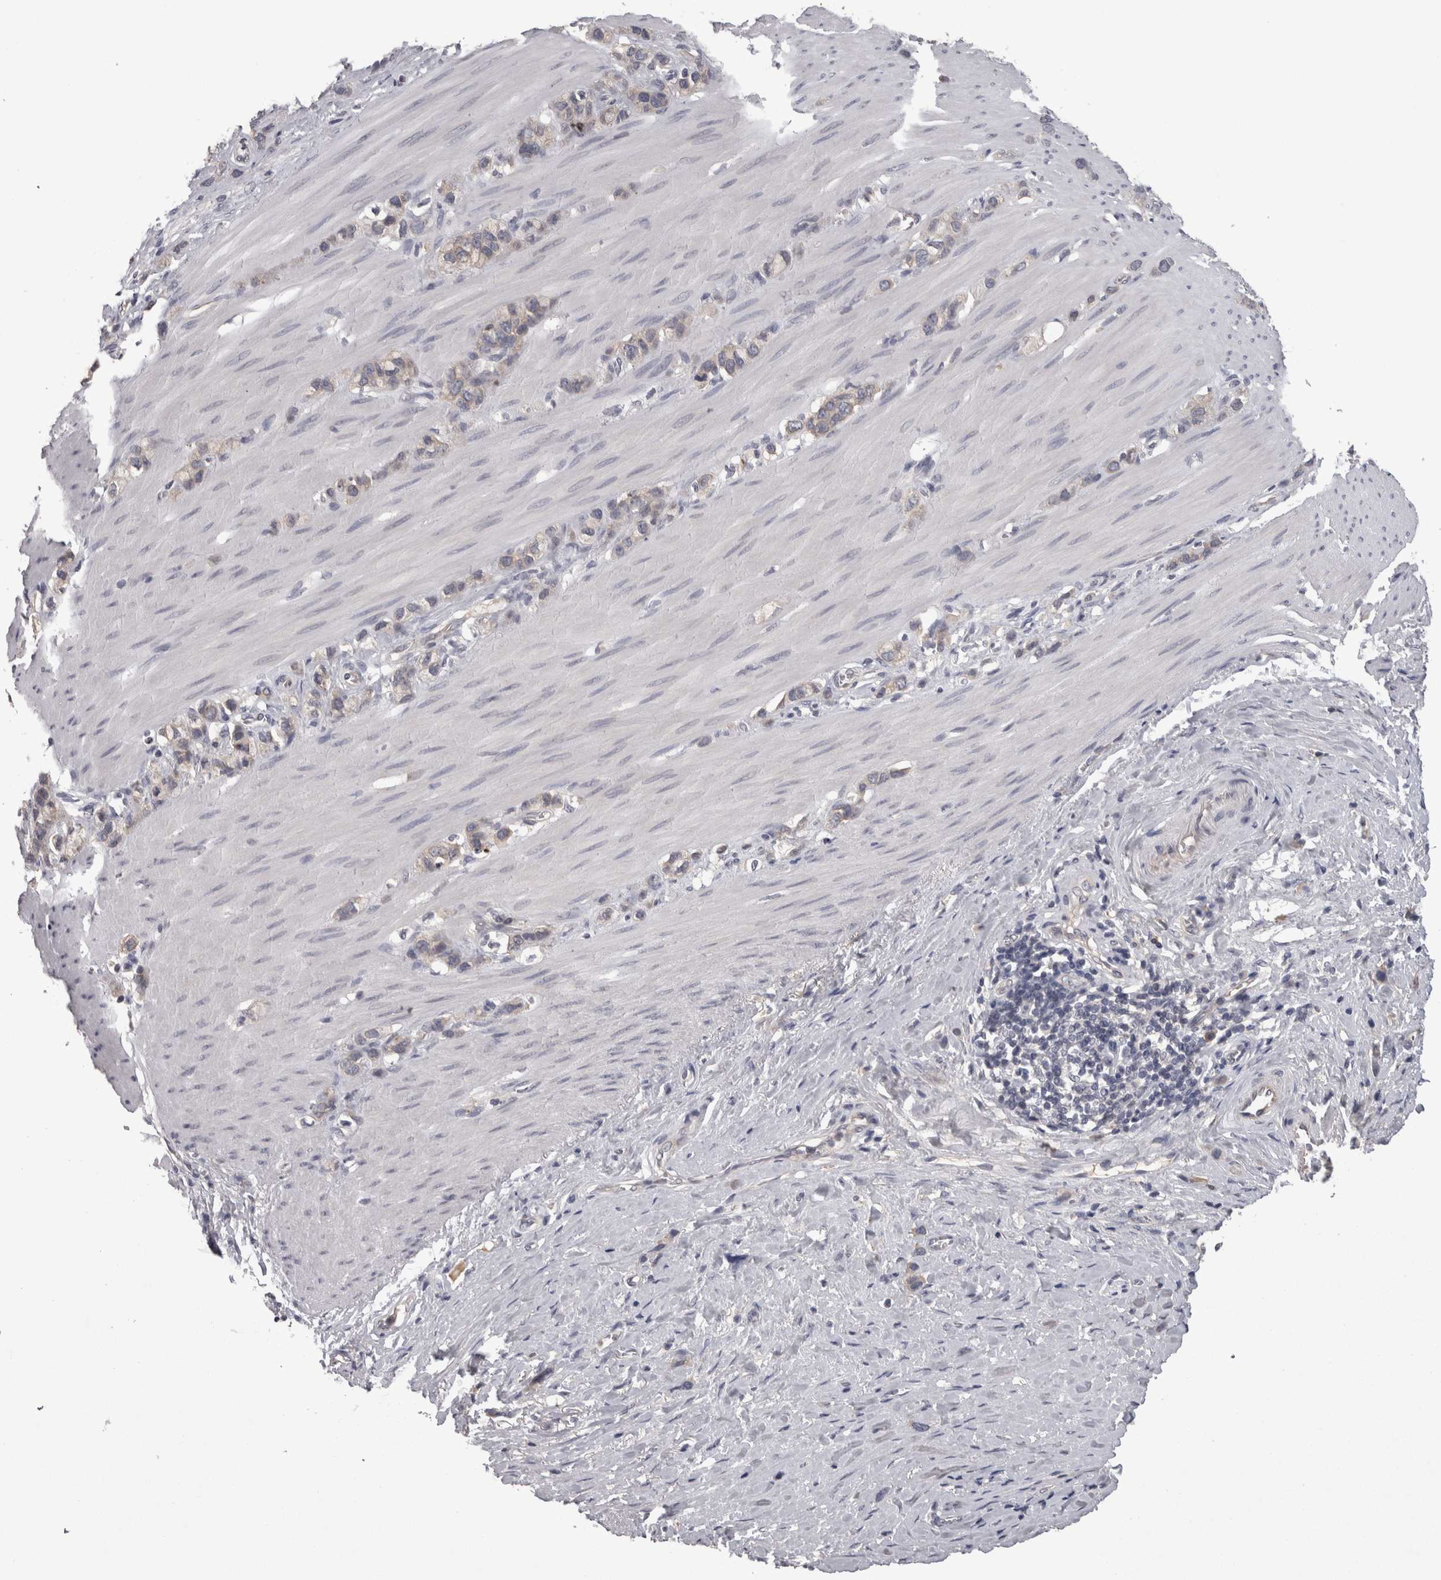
{"staining": {"intensity": "weak", "quantity": "<25%", "location": "cytoplasmic/membranous"}, "tissue": "stomach cancer", "cell_type": "Tumor cells", "image_type": "cancer", "snomed": [{"axis": "morphology", "description": "Normal tissue, NOS"}, {"axis": "morphology", "description": "Adenocarcinoma, NOS"}, {"axis": "morphology", "description": "Adenocarcinoma, High grade"}, {"axis": "topography", "description": "Stomach, upper"}, {"axis": "topography", "description": "Stomach"}], "caption": "Tumor cells are negative for protein expression in human stomach cancer.", "gene": "PON3", "patient": {"sex": "female", "age": 65}}